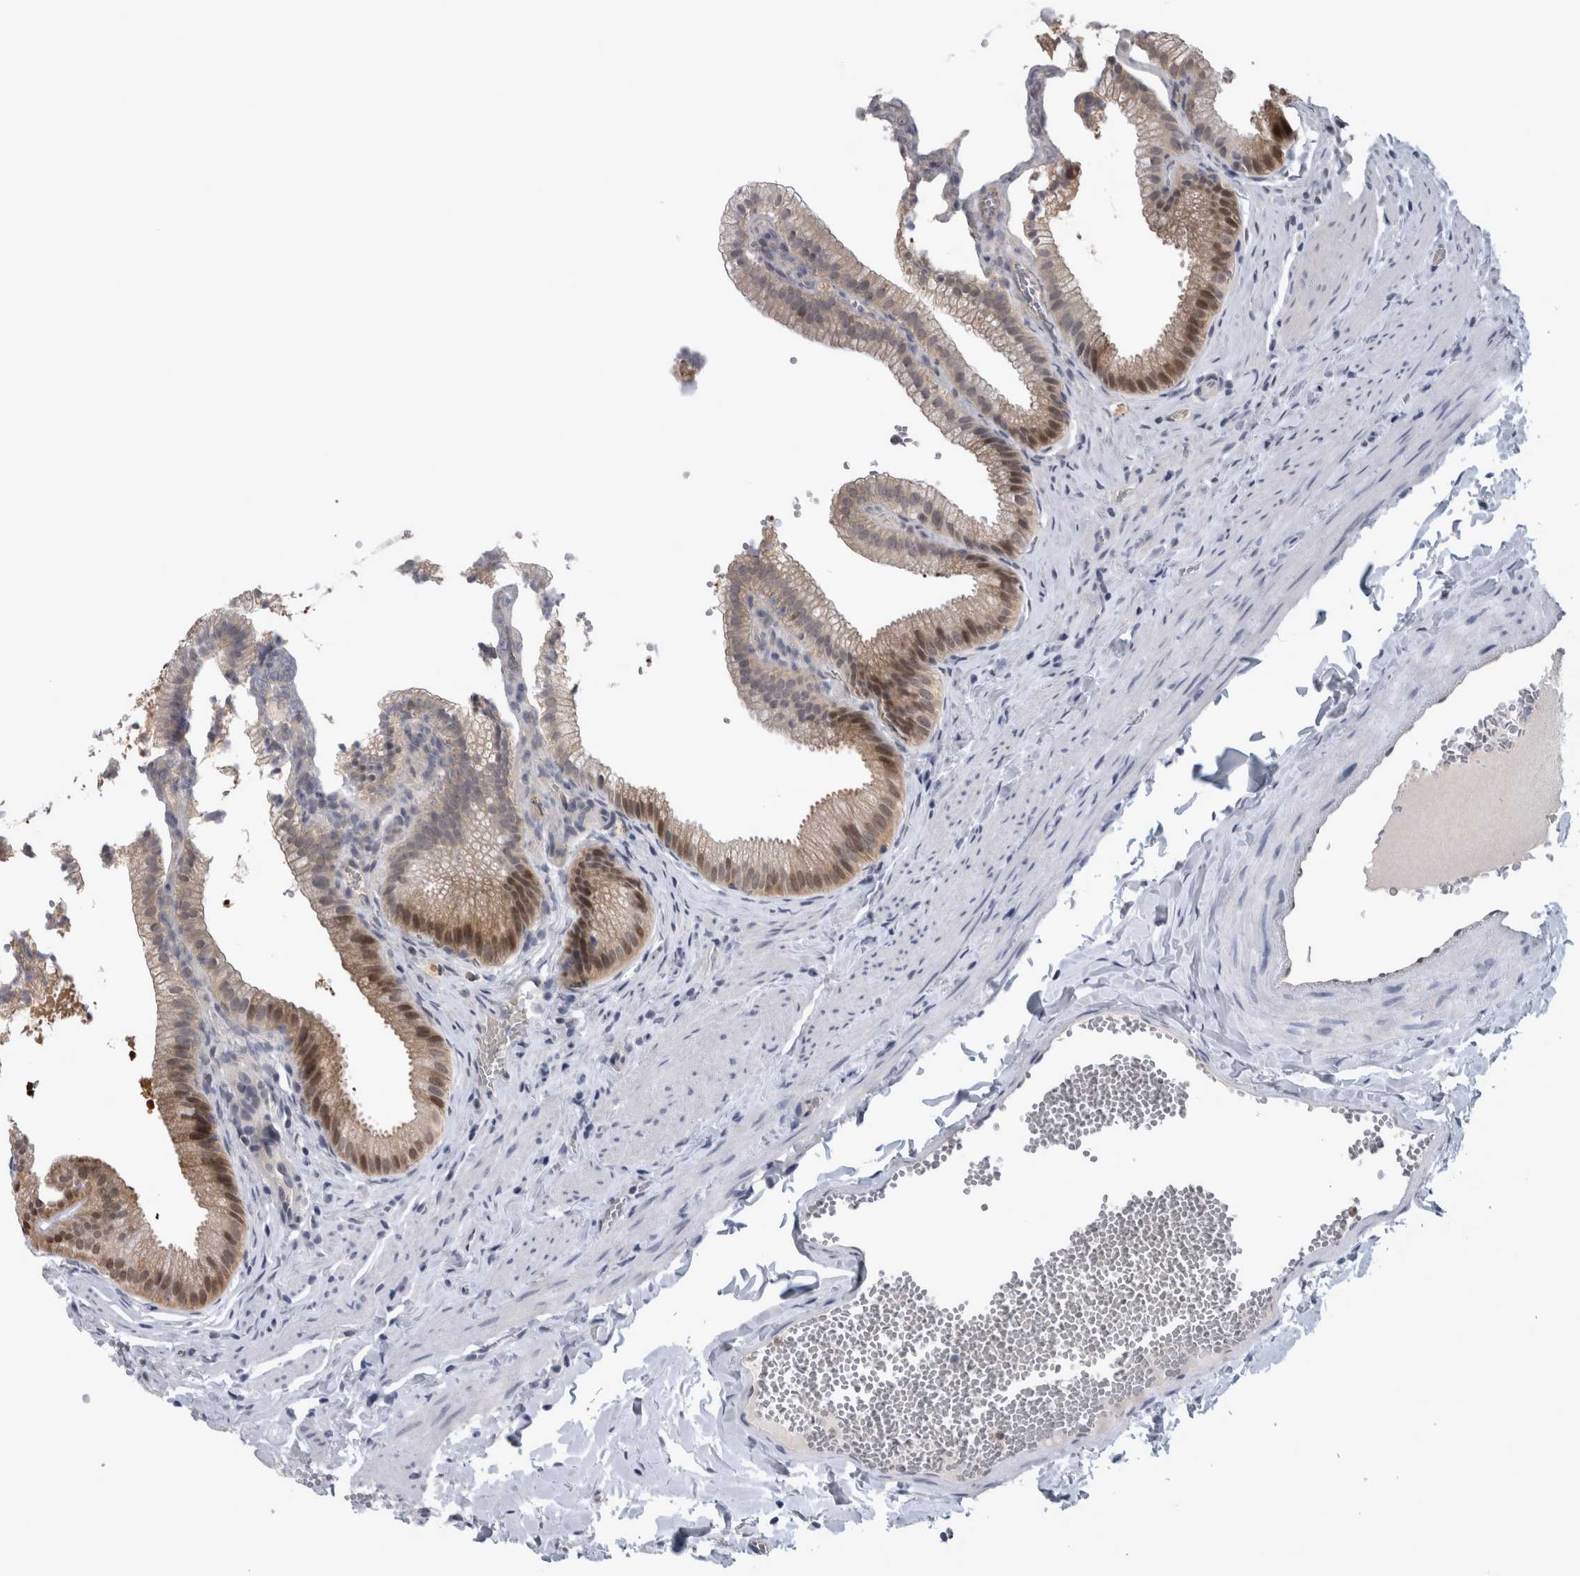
{"staining": {"intensity": "moderate", "quantity": ">75%", "location": "cytoplasmic/membranous,nuclear"}, "tissue": "gallbladder", "cell_type": "Glandular cells", "image_type": "normal", "snomed": [{"axis": "morphology", "description": "Normal tissue, NOS"}, {"axis": "topography", "description": "Gallbladder"}], "caption": "High-power microscopy captured an immunohistochemistry photomicrograph of unremarkable gallbladder, revealing moderate cytoplasmic/membranous,nuclear staining in approximately >75% of glandular cells. The protein of interest is shown in brown color, while the nuclei are stained blue.", "gene": "NAPRT", "patient": {"sex": "male", "age": 38}}